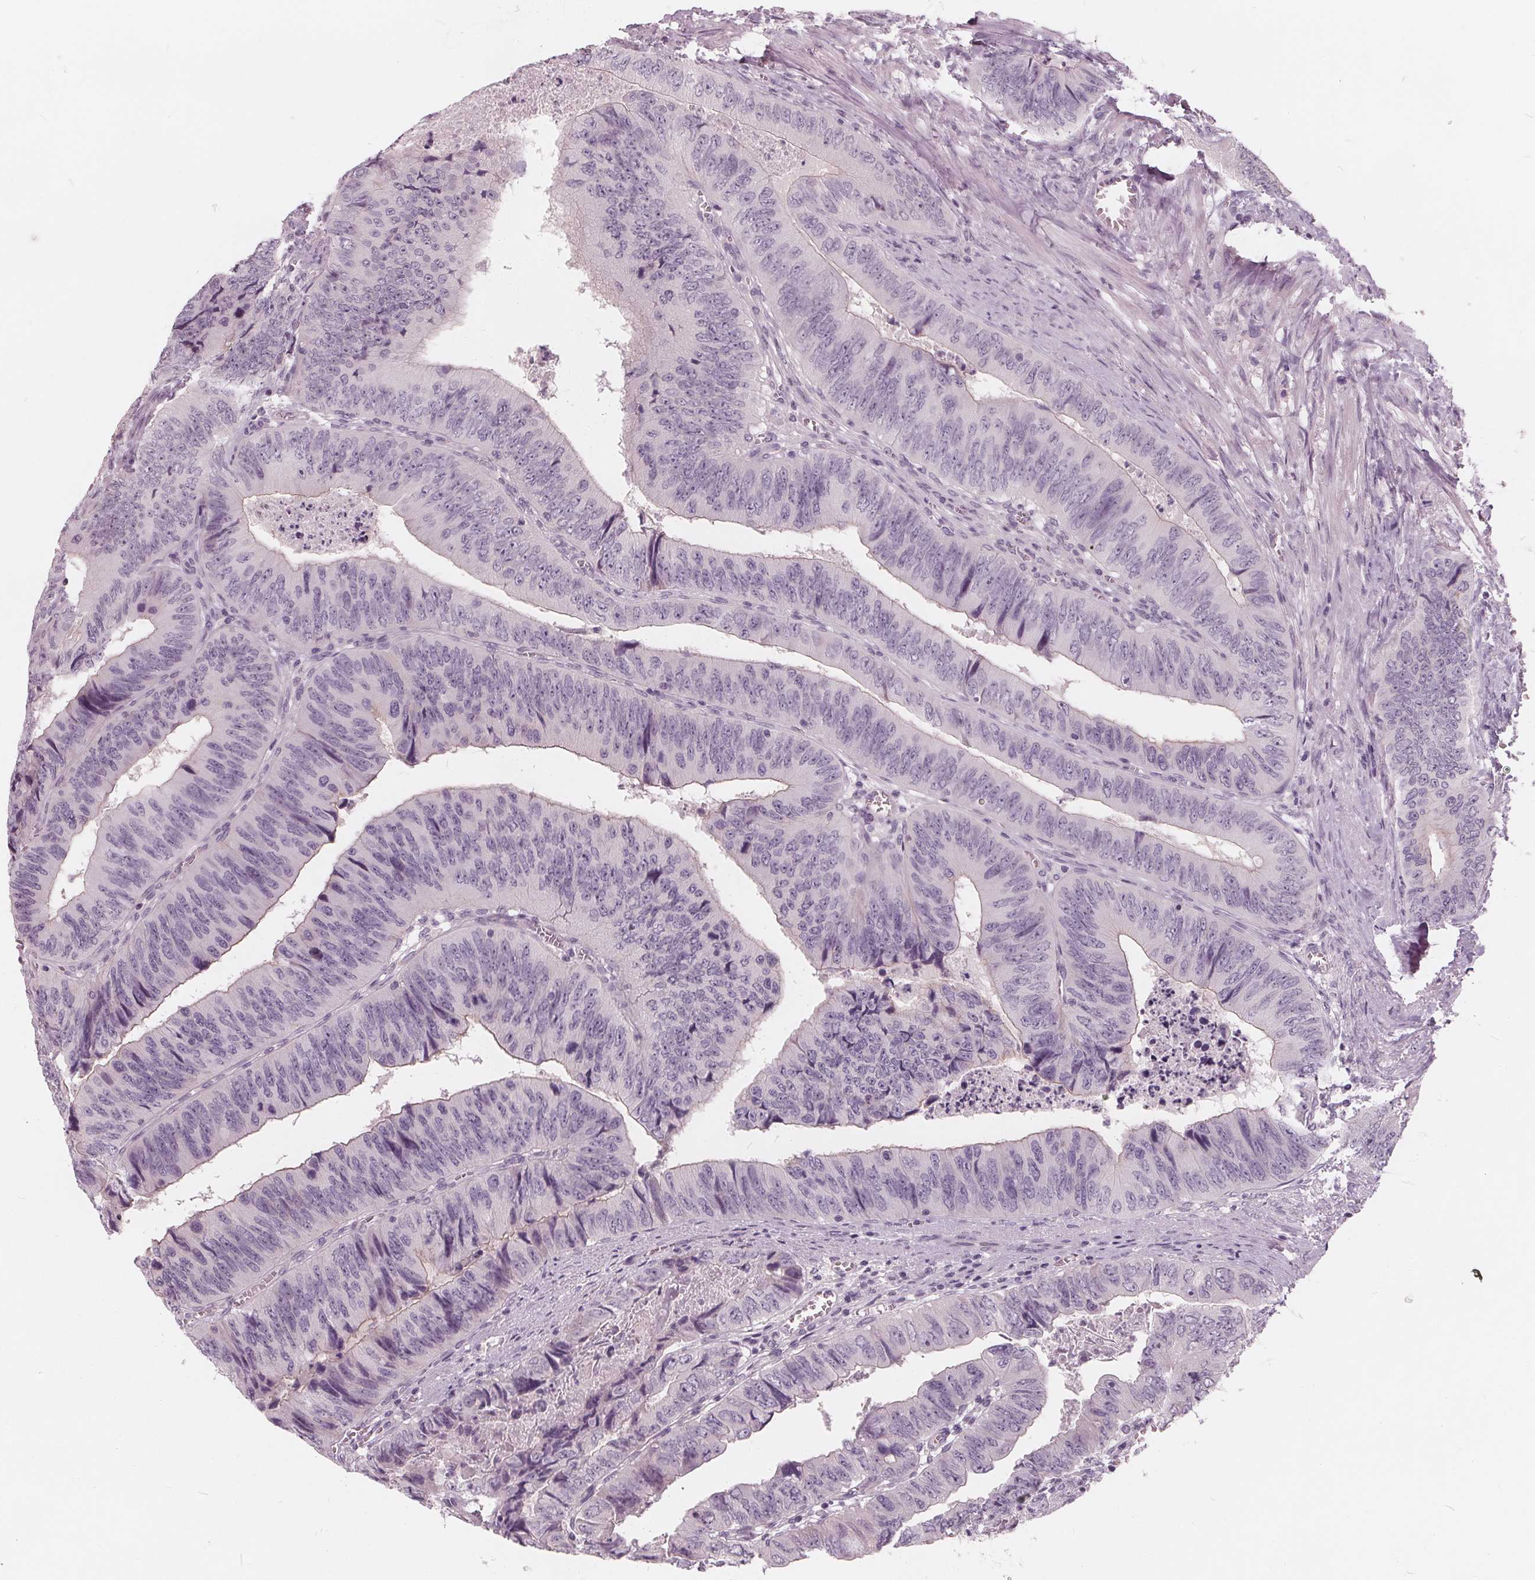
{"staining": {"intensity": "negative", "quantity": "none", "location": "none"}, "tissue": "colorectal cancer", "cell_type": "Tumor cells", "image_type": "cancer", "snomed": [{"axis": "morphology", "description": "Adenocarcinoma, NOS"}, {"axis": "topography", "description": "Colon"}], "caption": "Colorectal adenocarcinoma stained for a protein using immunohistochemistry displays no staining tumor cells.", "gene": "SAT2", "patient": {"sex": "female", "age": 84}}